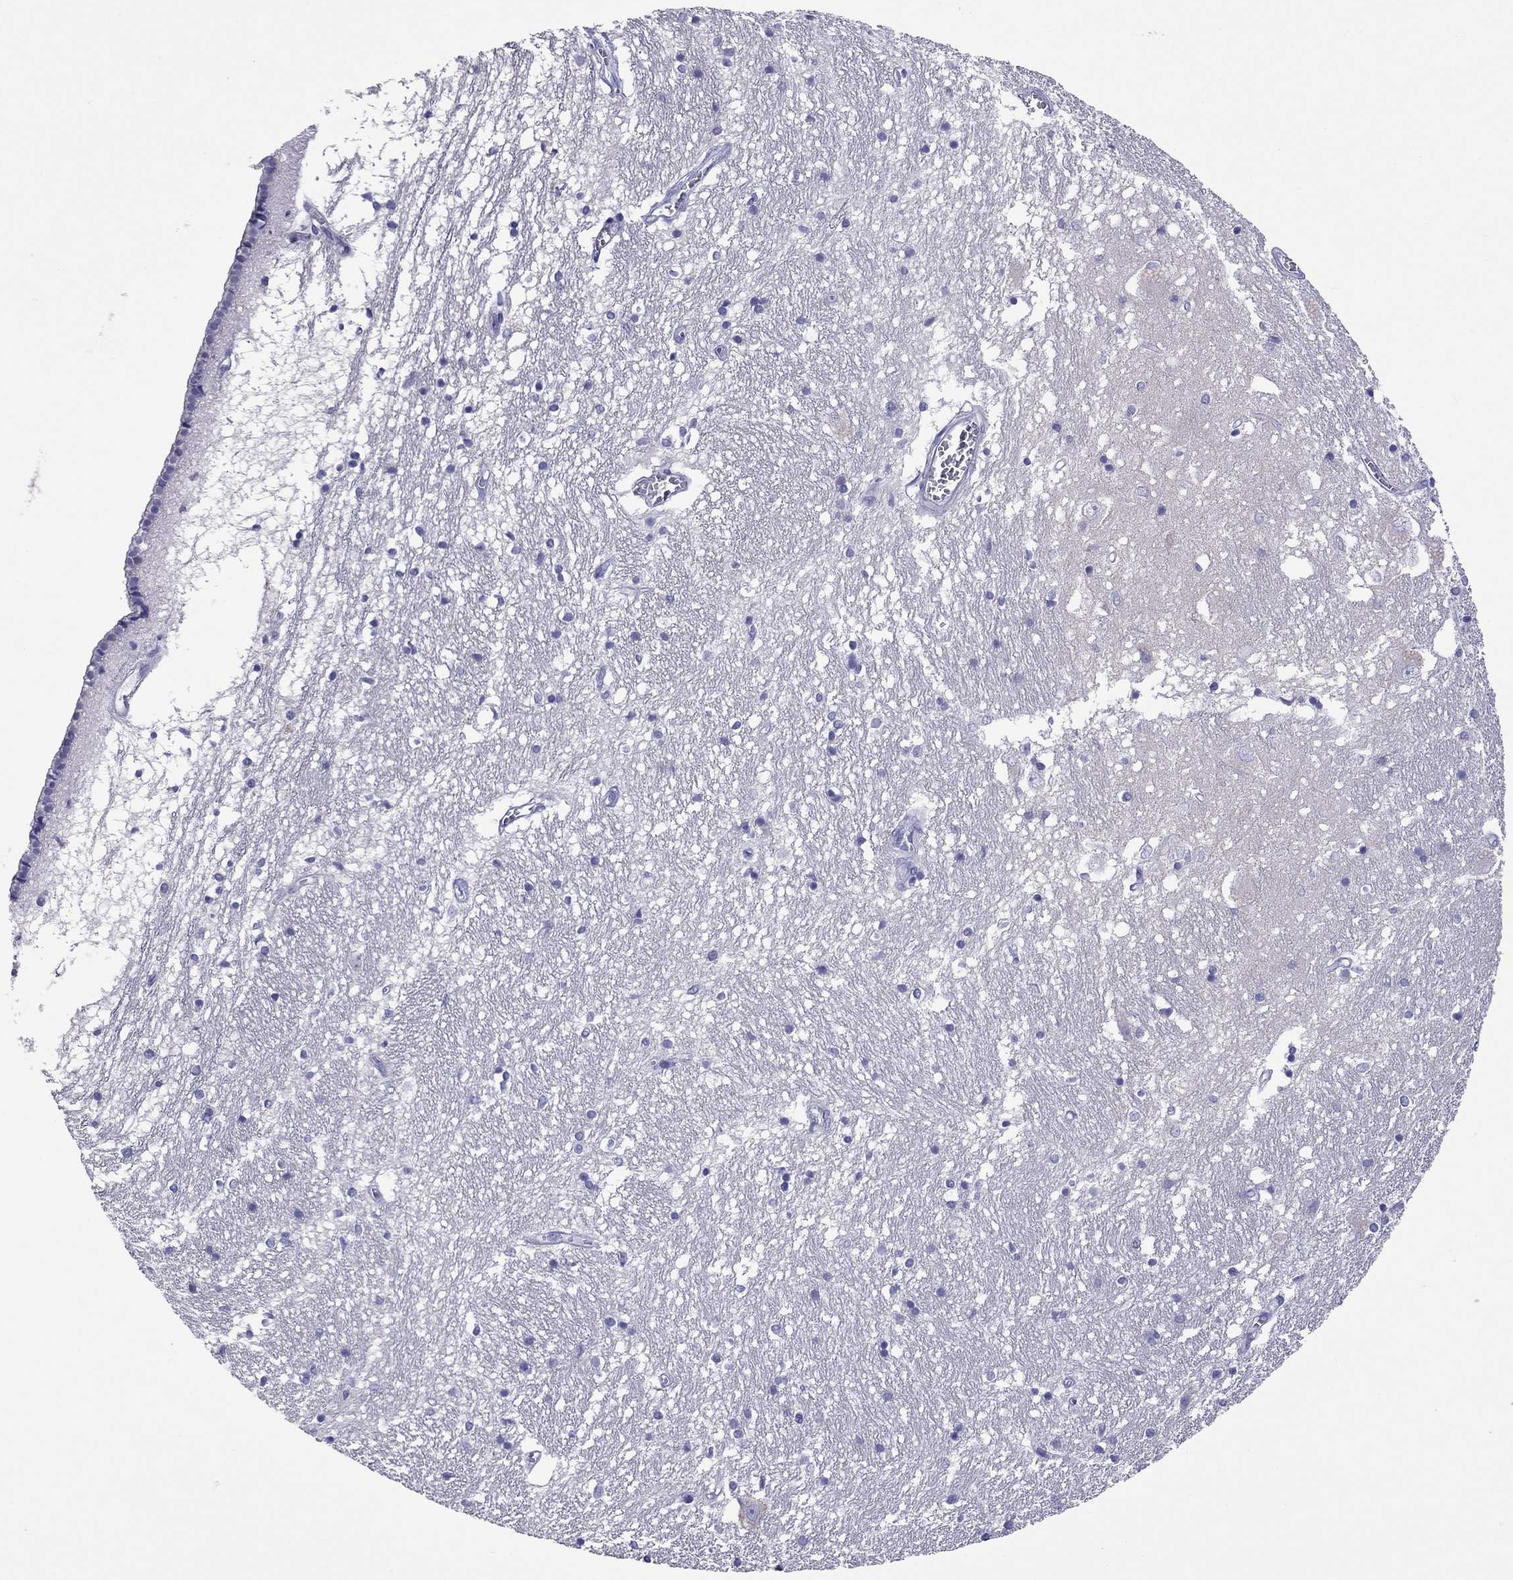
{"staining": {"intensity": "negative", "quantity": "none", "location": "none"}, "tissue": "caudate", "cell_type": "Glial cells", "image_type": "normal", "snomed": [{"axis": "morphology", "description": "Normal tissue, NOS"}, {"axis": "topography", "description": "Lateral ventricle wall"}], "caption": "High power microscopy micrograph of an IHC image of normal caudate, revealing no significant expression in glial cells.", "gene": "COL9A1", "patient": {"sex": "female", "age": 71}}